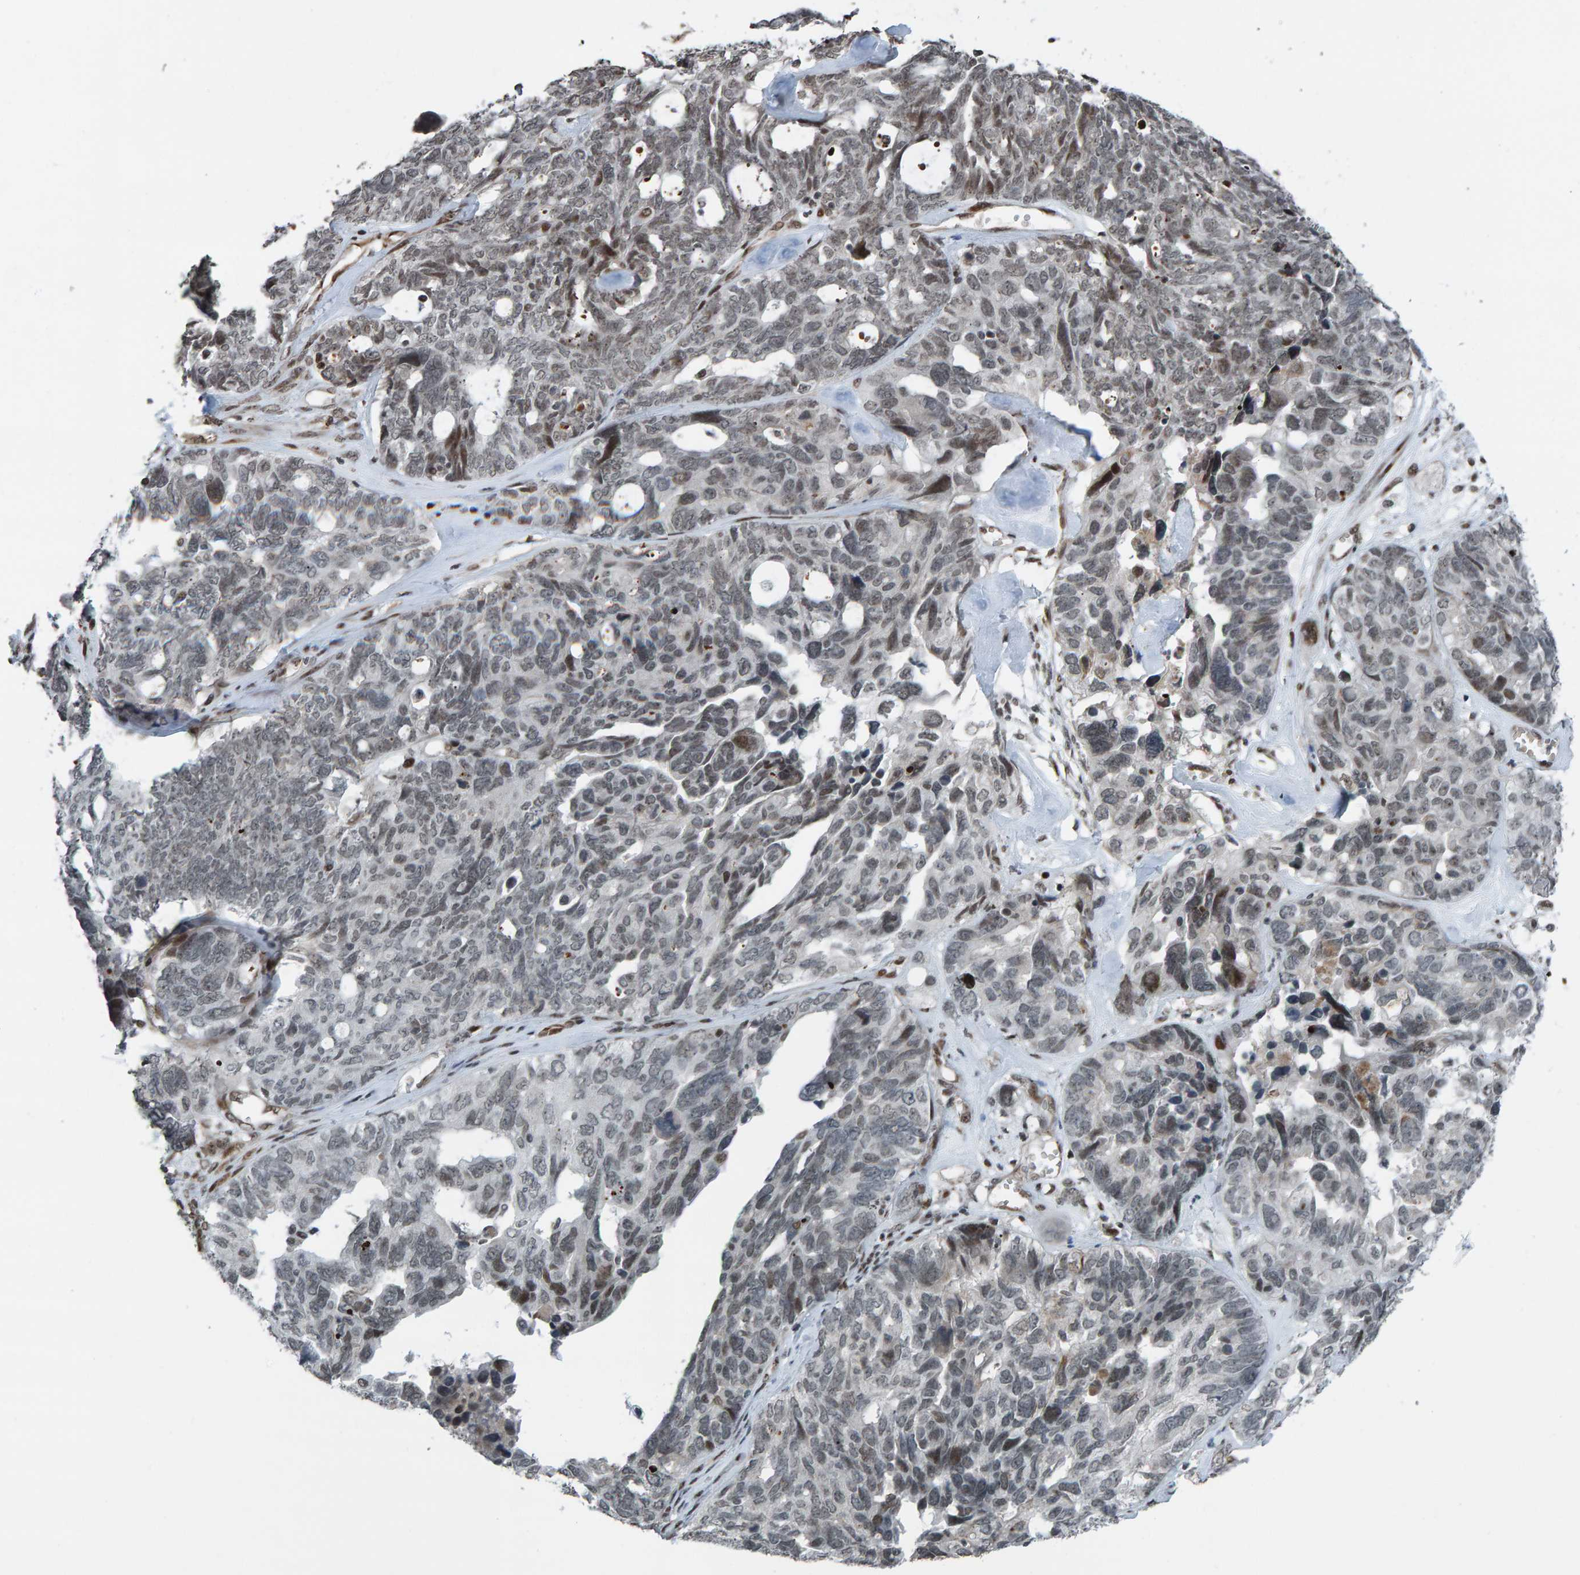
{"staining": {"intensity": "moderate", "quantity": "<25%", "location": "nuclear"}, "tissue": "ovarian cancer", "cell_type": "Tumor cells", "image_type": "cancer", "snomed": [{"axis": "morphology", "description": "Cystadenocarcinoma, serous, NOS"}, {"axis": "topography", "description": "Ovary"}], "caption": "A micrograph of ovarian cancer (serous cystadenocarcinoma) stained for a protein demonstrates moderate nuclear brown staining in tumor cells. (Stains: DAB in brown, nuclei in blue, Microscopy: brightfield microscopy at high magnification).", "gene": "ZNF366", "patient": {"sex": "female", "age": 79}}